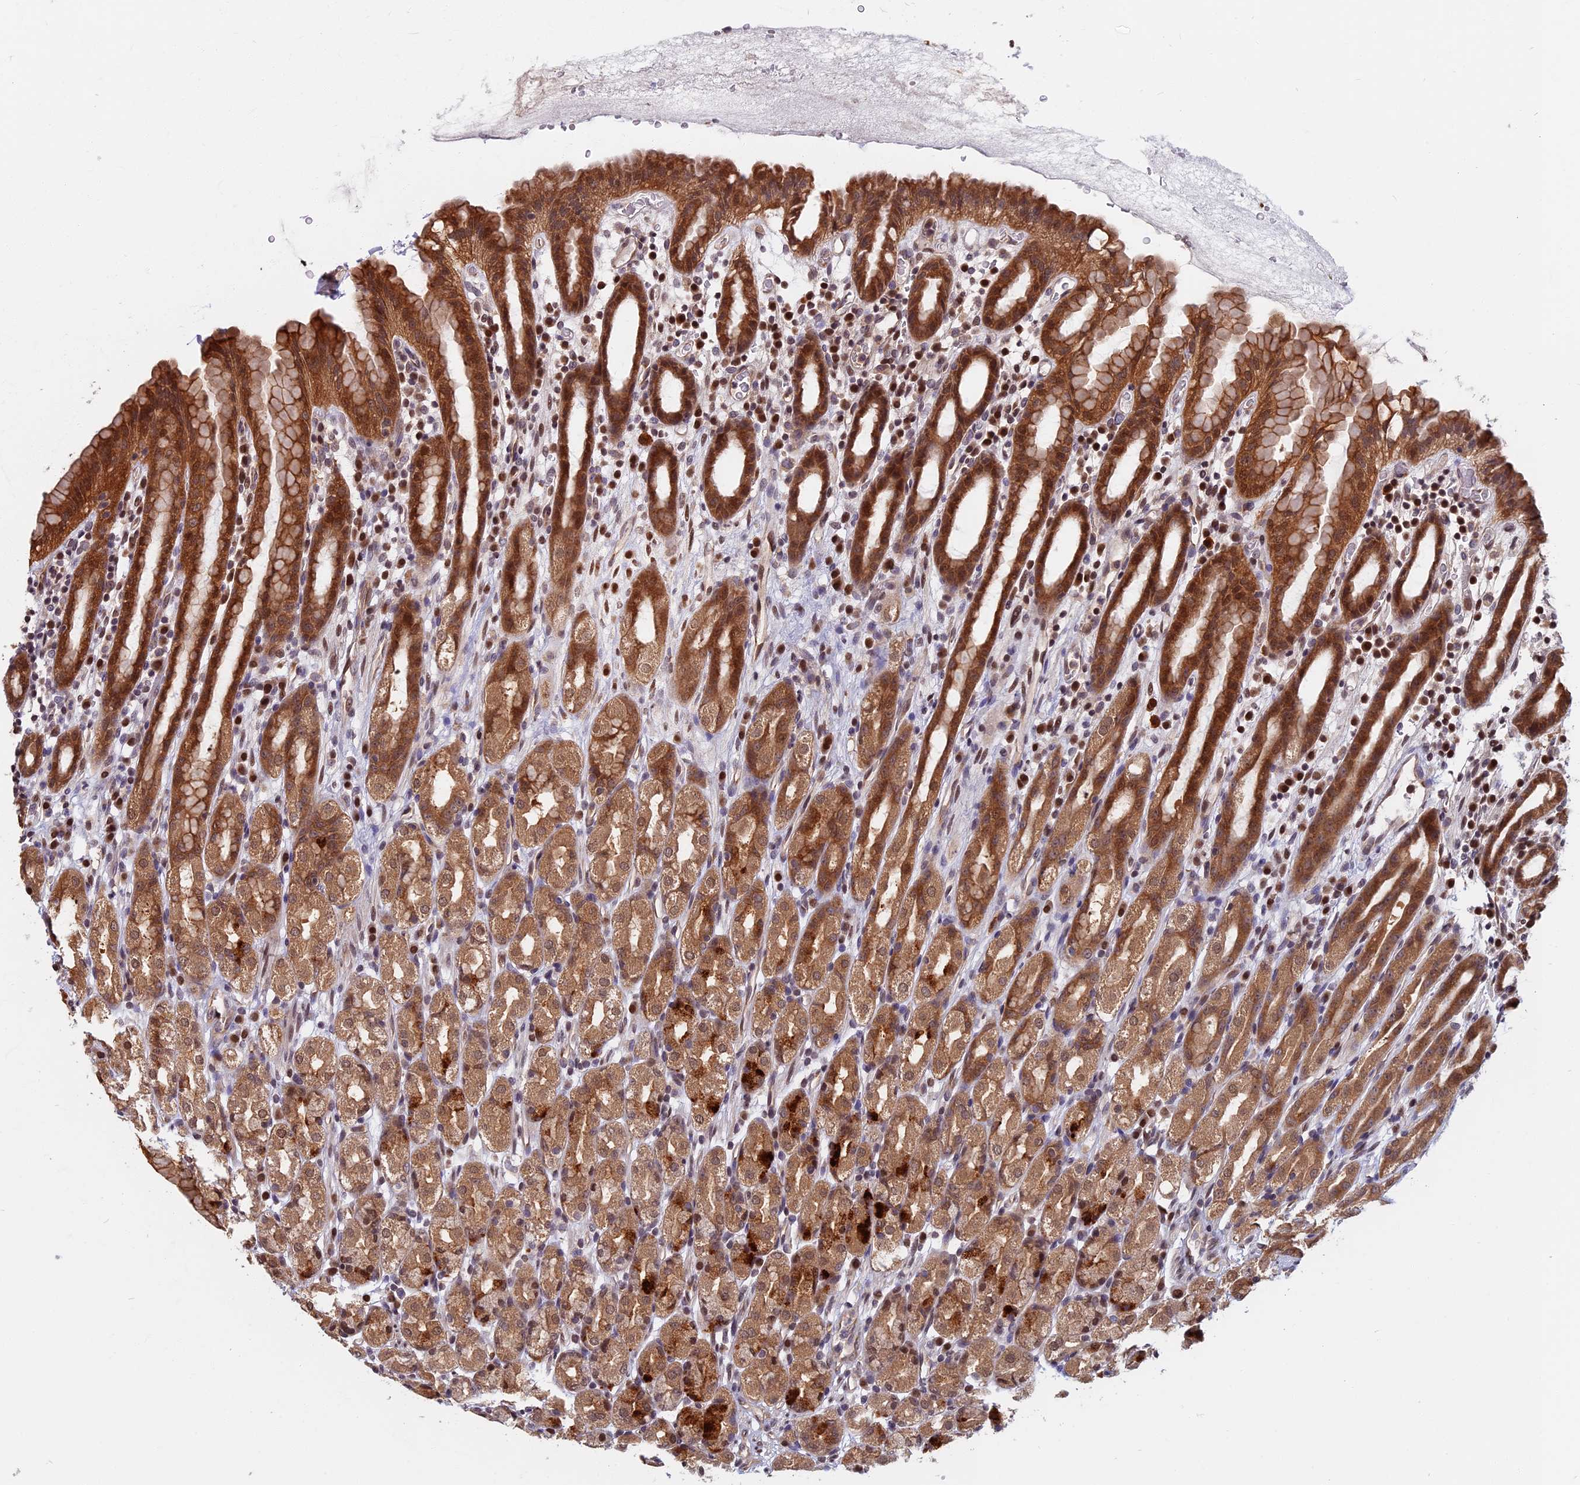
{"staining": {"intensity": "moderate", "quantity": ">75%", "location": "cytoplasmic/membranous,nuclear"}, "tissue": "stomach", "cell_type": "Glandular cells", "image_type": "normal", "snomed": [{"axis": "morphology", "description": "Normal tissue, NOS"}, {"axis": "topography", "description": "Stomach, upper"}], "caption": "Stomach stained with a brown dye shows moderate cytoplasmic/membranous,nuclear positive positivity in about >75% of glandular cells.", "gene": "CCDC113", "patient": {"sex": "male", "age": 47}}